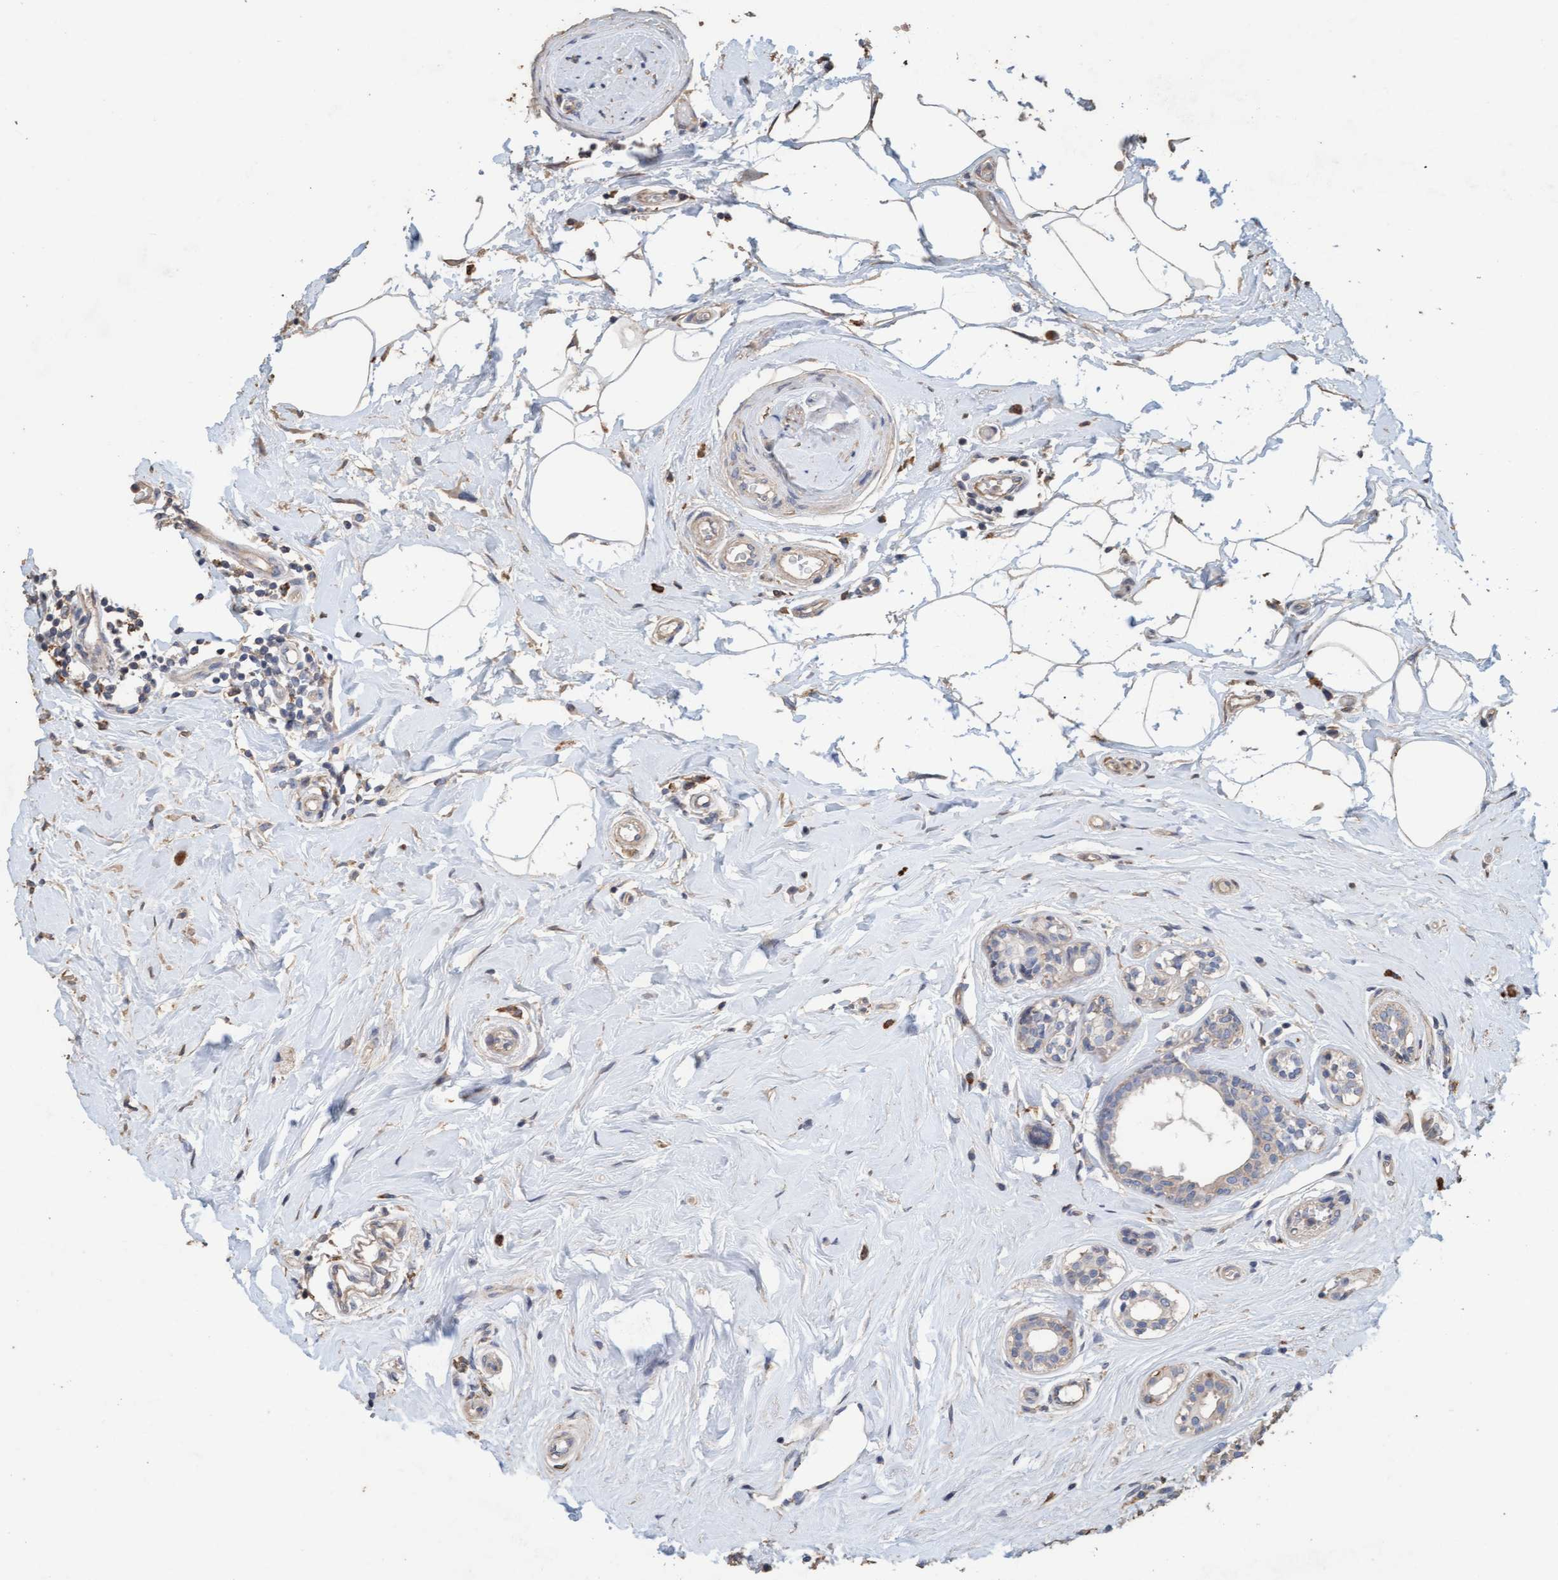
{"staining": {"intensity": "weak", "quantity": "25%-75%", "location": "cytoplasmic/membranous"}, "tissue": "breast cancer", "cell_type": "Tumor cells", "image_type": "cancer", "snomed": [{"axis": "morphology", "description": "Duct carcinoma"}, {"axis": "topography", "description": "Breast"}], "caption": "Infiltrating ductal carcinoma (breast) tissue demonstrates weak cytoplasmic/membranous positivity in approximately 25%-75% of tumor cells, visualized by immunohistochemistry. Using DAB (brown) and hematoxylin (blue) stains, captured at high magnification using brightfield microscopy.", "gene": "LONRF1", "patient": {"sex": "female", "age": 55}}